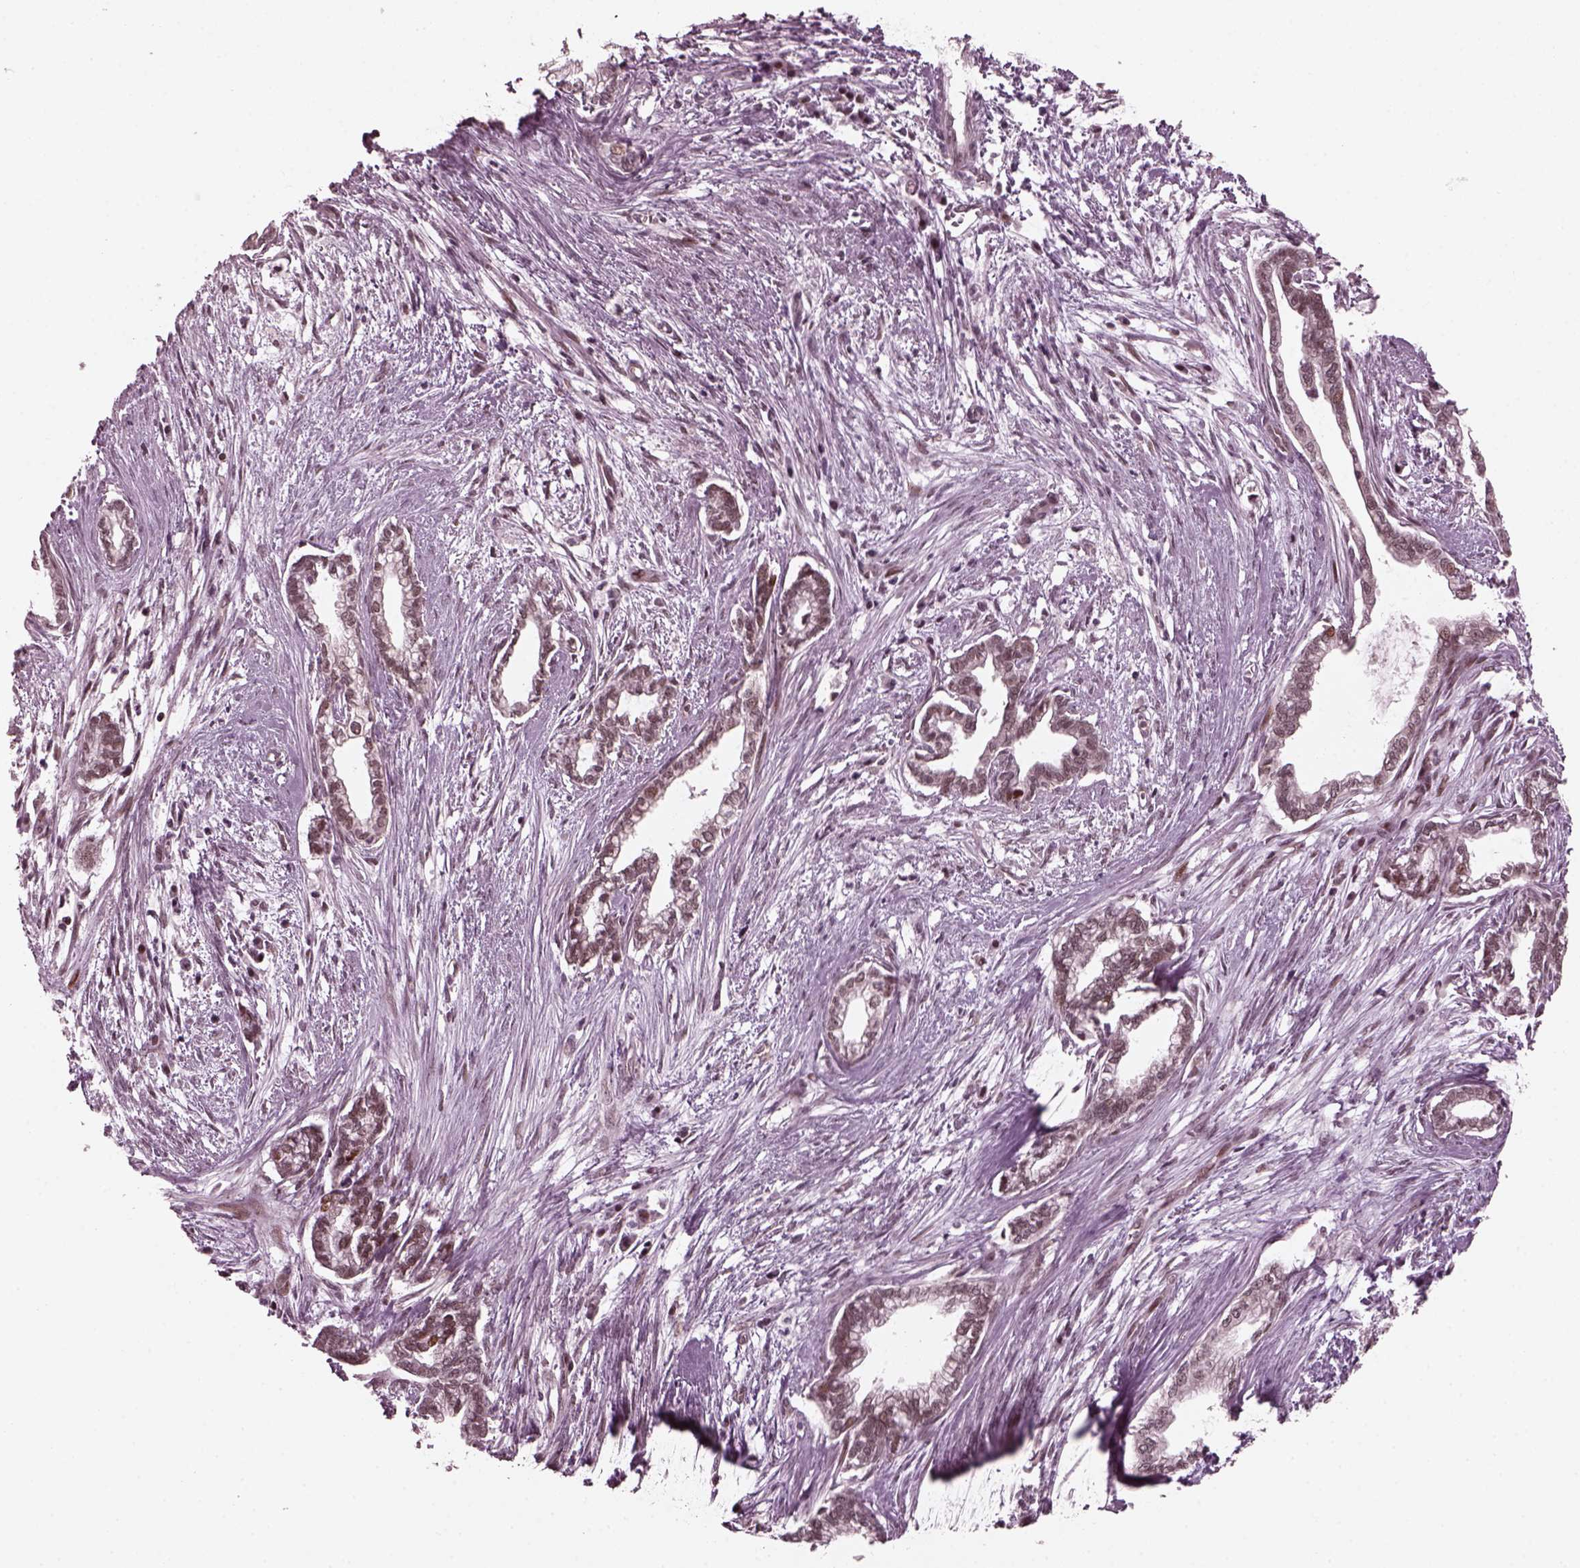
{"staining": {"intensity": "weak", "quantity": "25%-75%", "location": "nuclear"}, "tissue": "cervical cancer", "cell_type": "Tumor cells", "image_type": "cancer", "snomed": [{"axis": "morphology", "description": "Adenocarcinoma, NOS"}, {"axis": "topography", "description": "Cervix"}], "caption": "Brown immunohistochemical staining in human cervical cancer (adenocarcinoma) demonstrates weak nuclear positivity in about 25%-75% of tumor cells.", "gene": "TRIB3", "patient": {"sex": "female", "age": 62}}